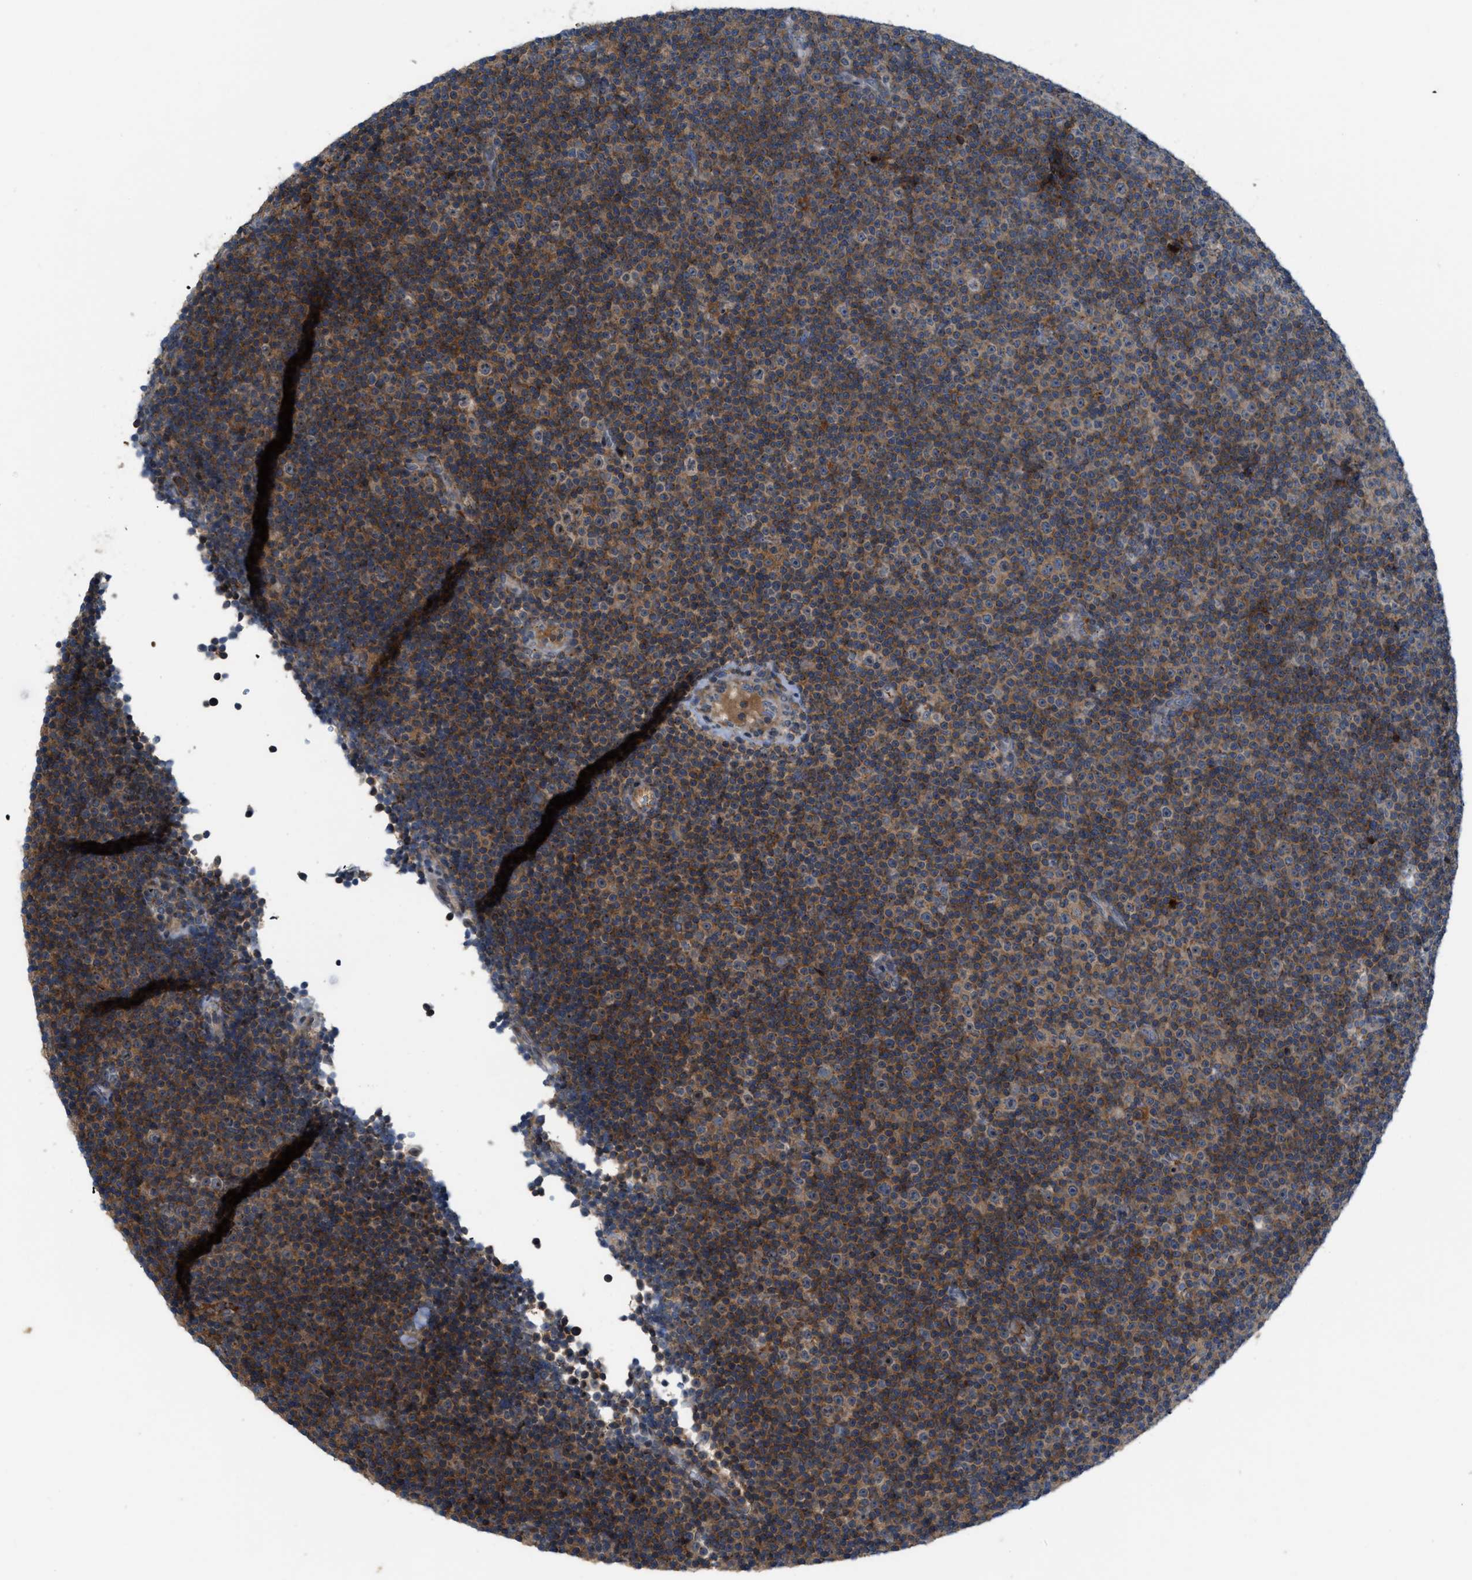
{"staining": {"intensity": "moderate", "quantity": ">75%", "location": "cytoplasmic/membranous"}, "tissue": "lymphoma", "cell_type": "Tumor cells", "image_type": "cancer", "snomed": [{"axis": "morphology", "description": "Malignant lymphoma, non-Hodgkin's type, Low grade"}, {"axis": "topography", "description": "Lymph node"}], "caption": "Immunohistochemical staining of human lymphoma shows moderate cytoplasmic/membranous protein positivity in about >75% of tumor cells.", "gene": "DIPK1A", "patient": {"sex": "female", "age": 67}}